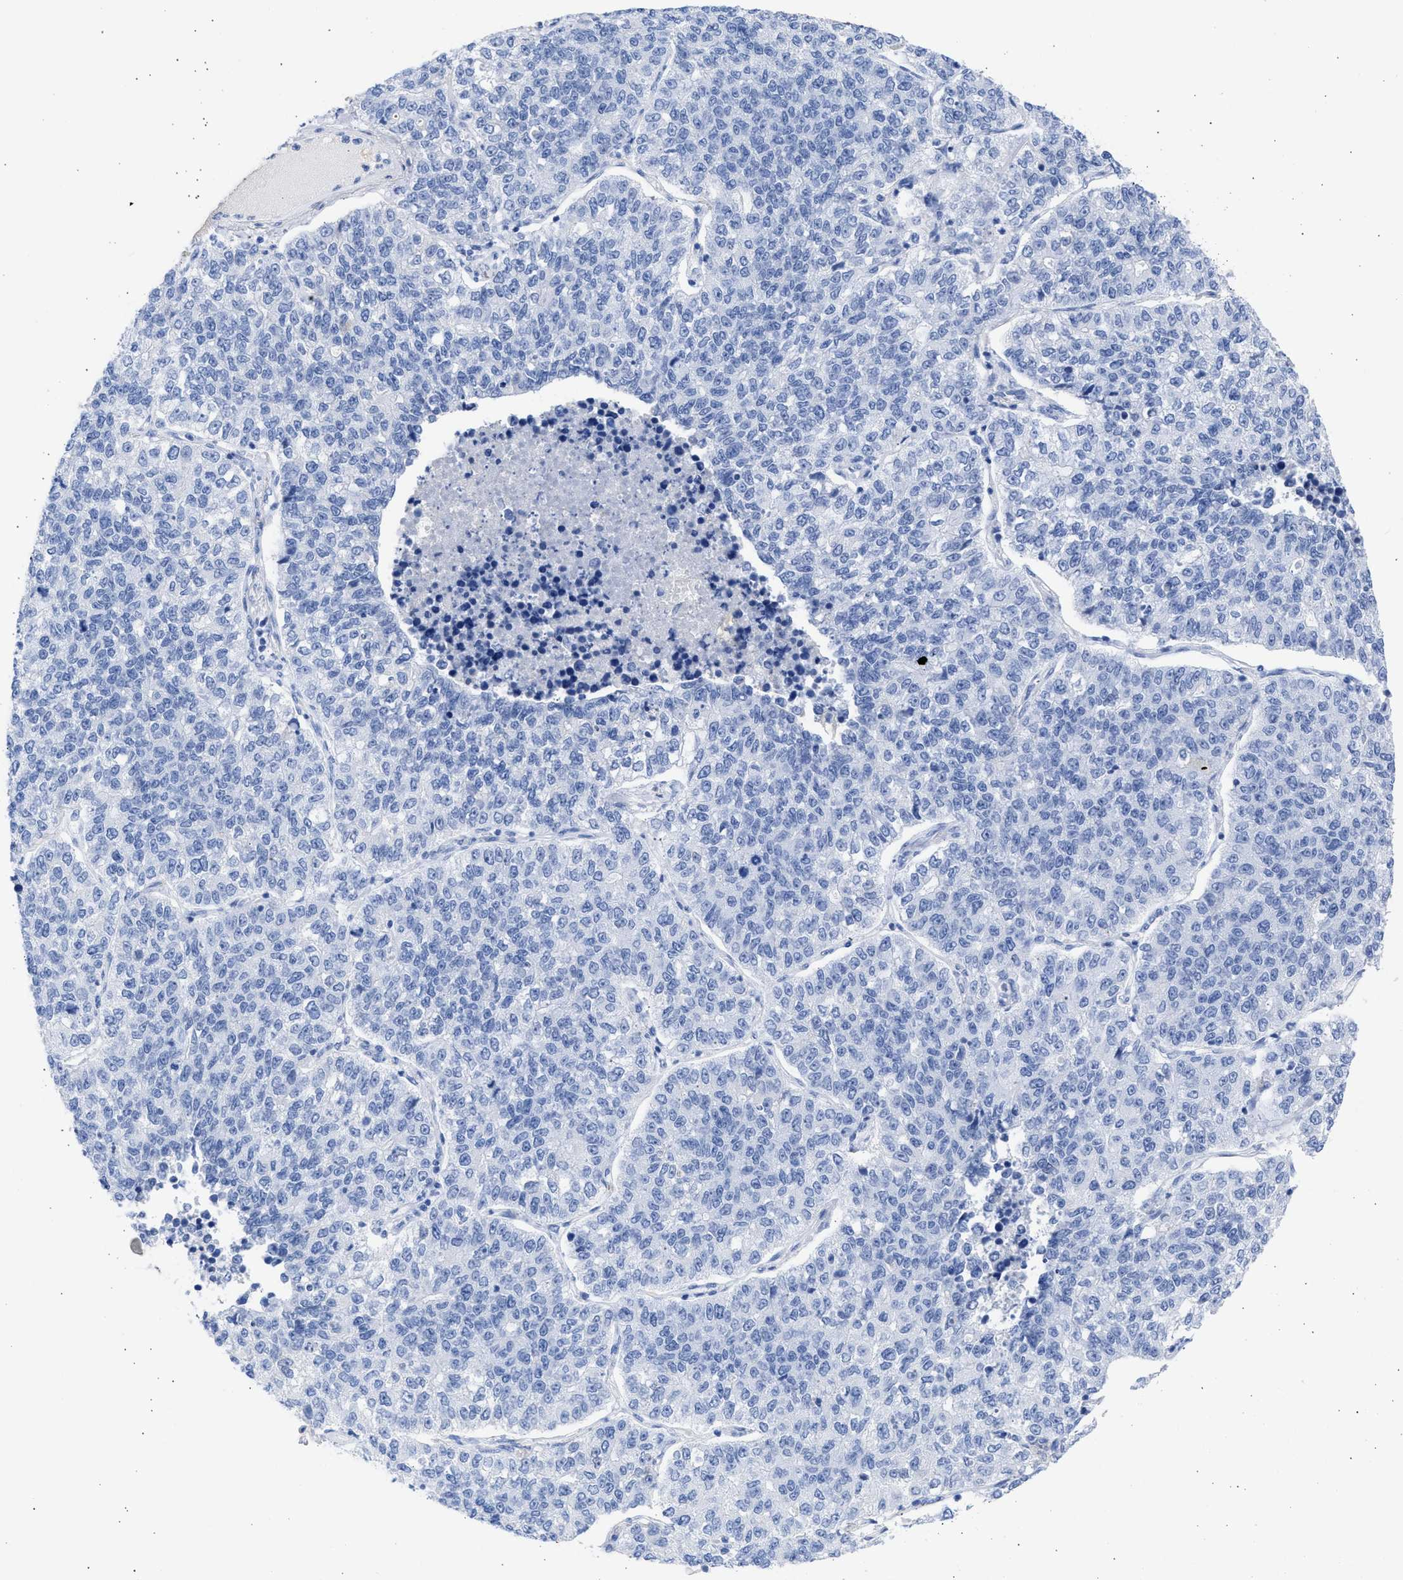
{"staining": {"intensity": "negative", "quantity": "none", "location": "none"}, "tissue": "lung cancer", "cell_type": "Tumor cells", "image_type": "cancer", "snomed": [{"axis": "morphology", "description": "Adenocarcinoma, NOS"}, {"axis": "topography", "description": "Lung"}], "caption": "Protein analysis of adenocarcinoma (lung) reveals no significant expression in tumor cells. (Brightfield microscopy of DAB (3,3'-diaminobenzidine) IHC at high magnification).", "gene": "RSPH1", "patient": {"sex": "male", "age": 49}}